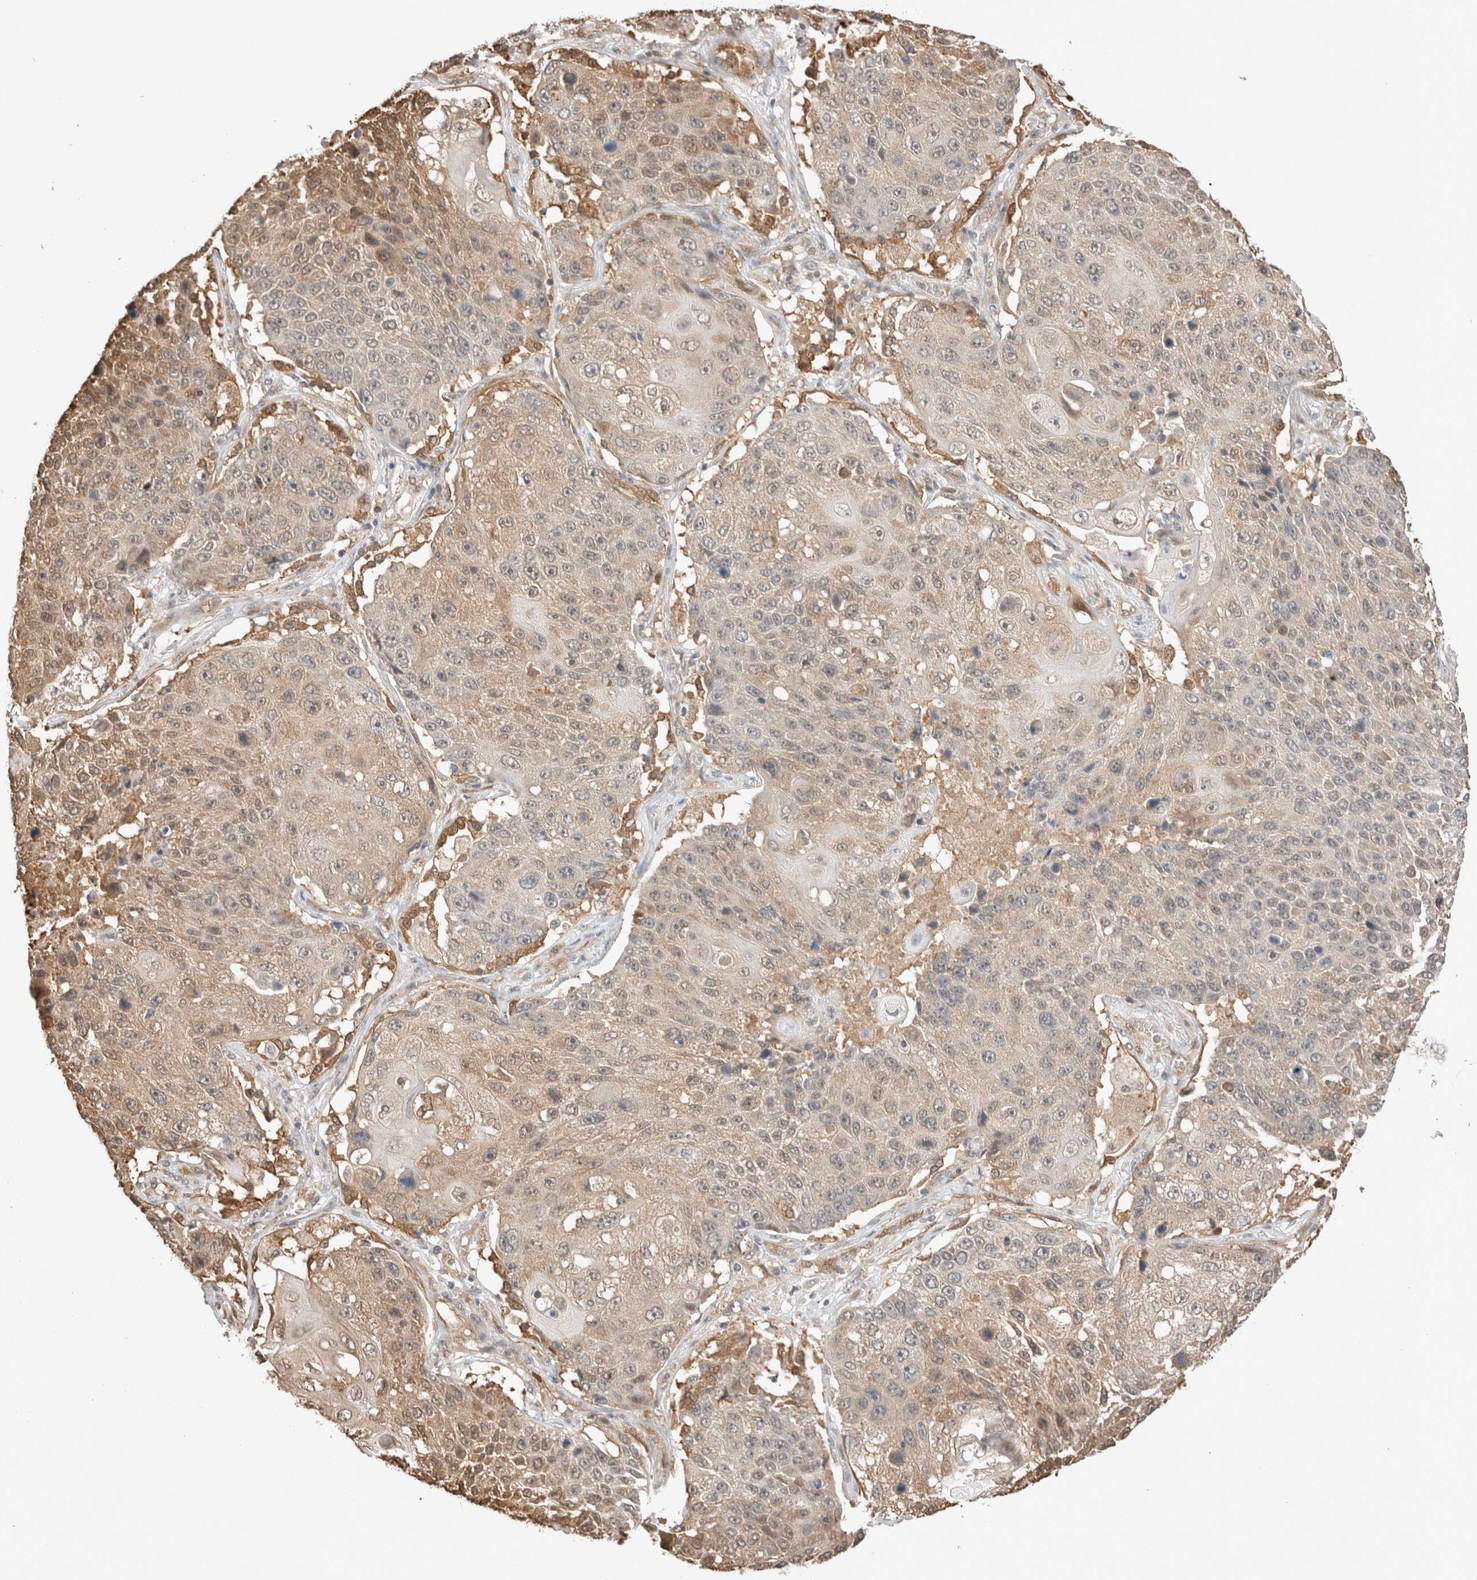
{"staining": {"intensity": "negative", "quantity": "none", "location": "none"}, "tissue": "lung cancer", "cell_type": "Tumor cells", "image_type": "cancer", "snomed": [{"axis": "morphology", "description": "Squamous cell carcinoma, NOS"}, {"axis": "topography", "description": "Lung"}], "caption": "DAB (3,3'-diaminobenzidine) immunohistochemical staining of lung cancer (squamous cell carcinoma) displays no significant staining in tumor cells.", "gene": "CA13", "patient": {"sex": "male", "age": 61}}